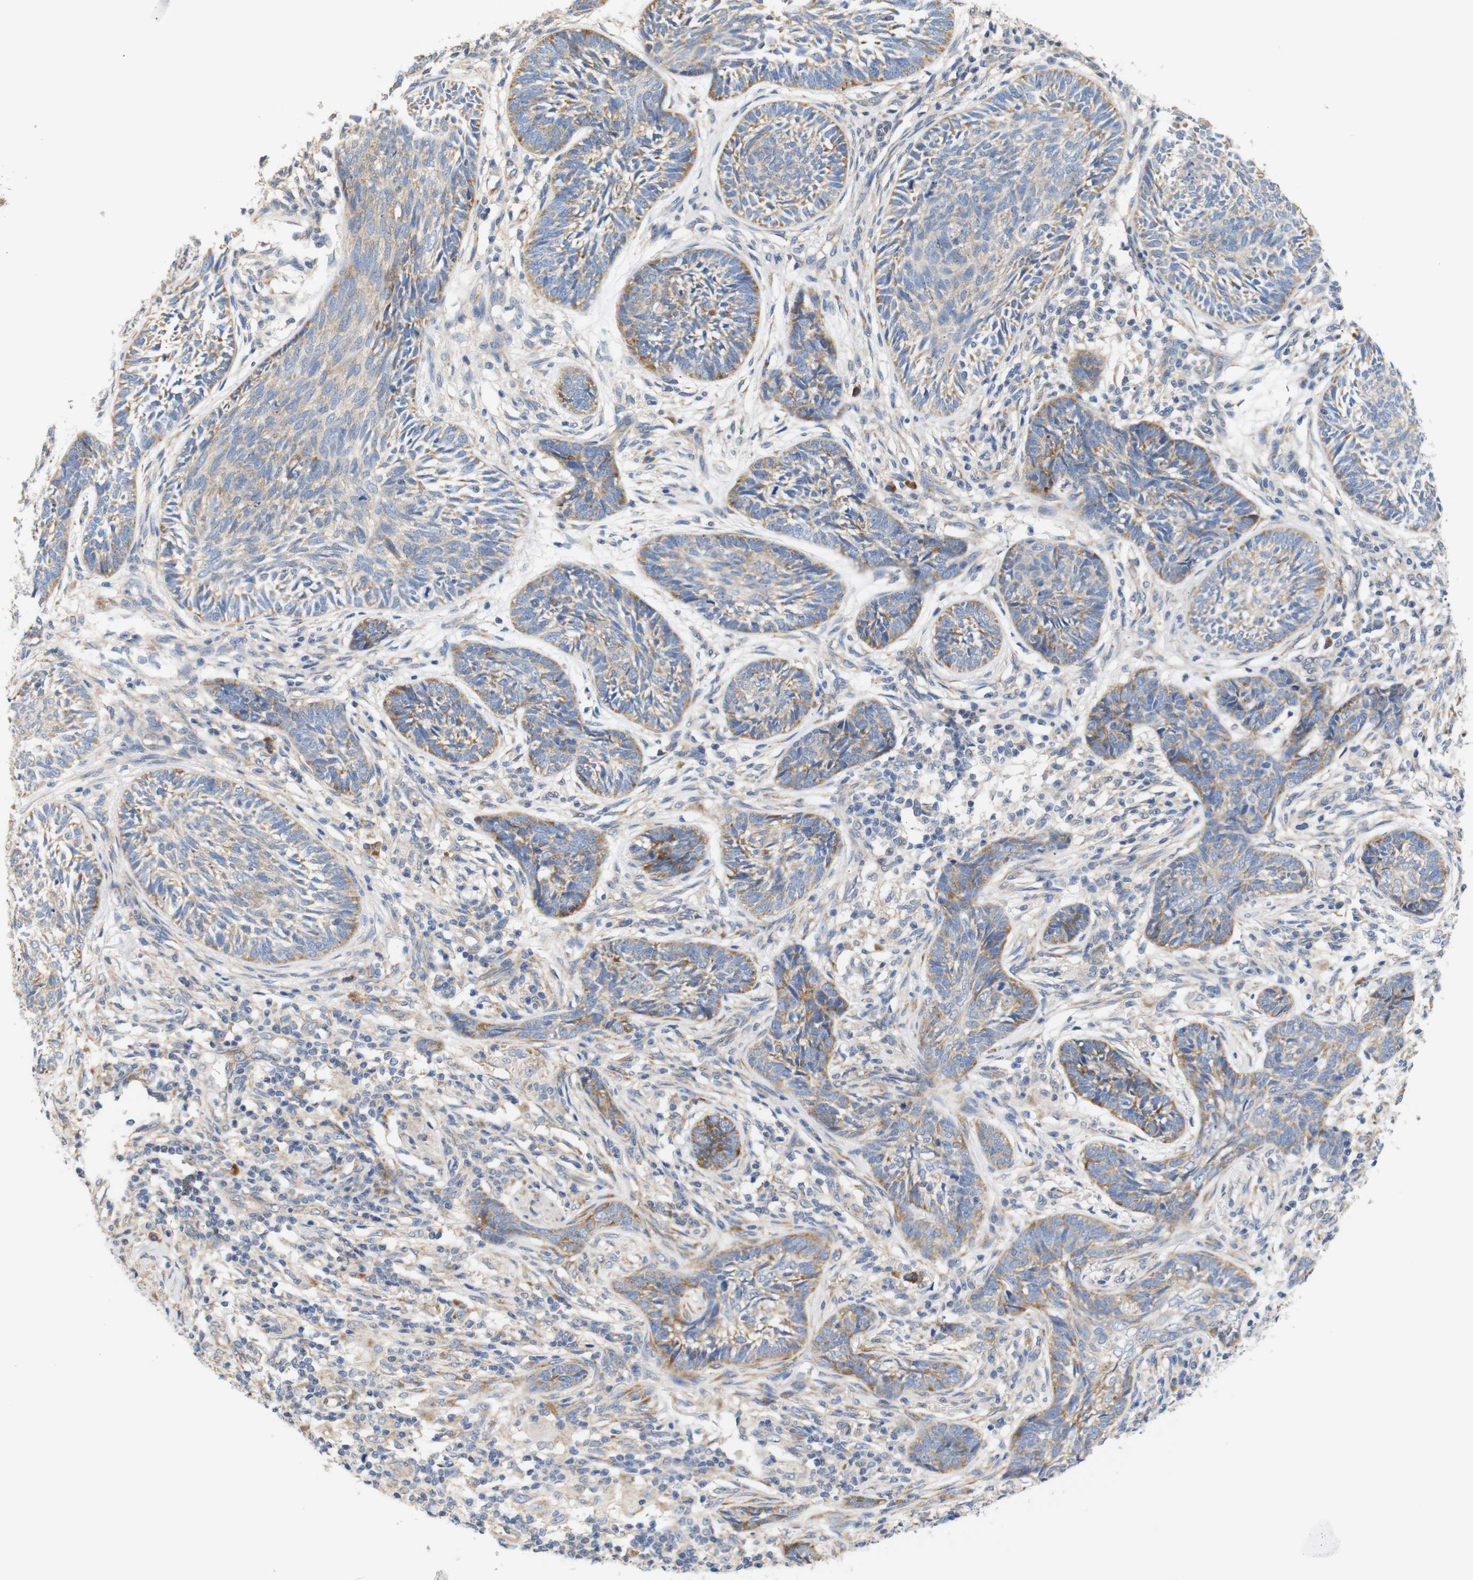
{"staining": {"intensity": "moderate", "quantity": ">75%", "location": "cytoplasmic/membranous"}, "tissue": "skin cancer", "cell_type": "Tumor cells", "image_type": "cancer", "snomed": [{"axis": "morphology", "description": "Papilloma, NOS"}, {"axis": "morphology", "description": "Basal cell carcinoma"}, {"axis": "topography", "description": "Skin"}], "caption": "Skin cancer stained for a protein (brown) displays moderate cytoplasmic/membranous positive staining in about >75% of tumor cells.", "gene": "TRIM5", "patient": {"sex": "male", "age": 87}}